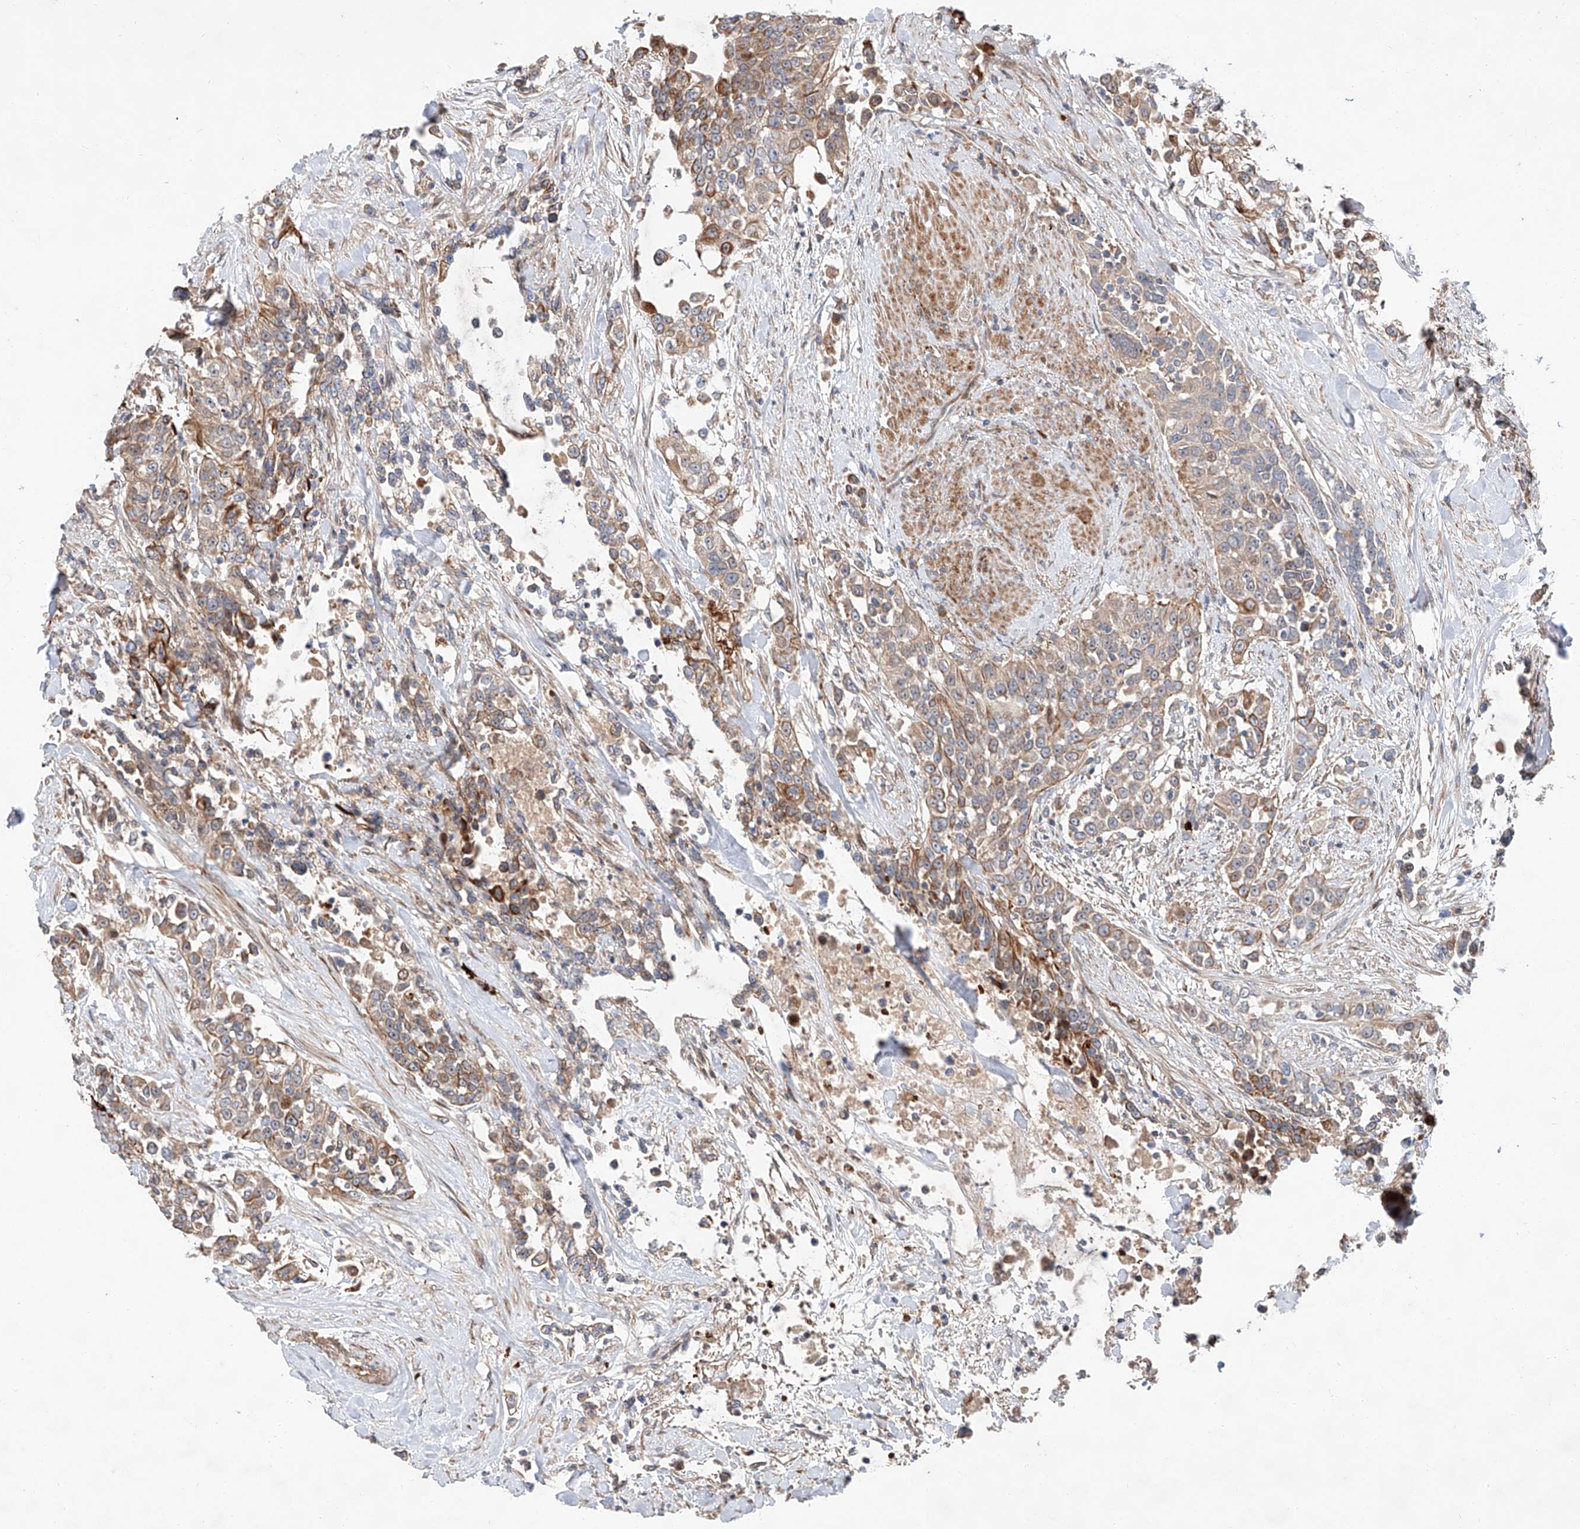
{"staining": {"intensity": "moderate", "quantity": ">75%", "location": "cytoplasmic/membranous"}, "tissue": "urothelial cancer", "cell_type": "Tumor cells", "image_type": "cancer", "snomed": [{"axis": "morphology", "description": "Urothelial carcinoma, High grade"}, {"axis": "topography", "description": "Urinary bladder"}], "caption": "A high-resolution micrograph shows immunohistochemistry (IHC) staining of urothelial cancer, which reveals moderate cytoplasmic/membranous positivity in approximately >75% of tumor cells.", "gene": "USF3", "patient": {"sex": "female", "age": 80}}